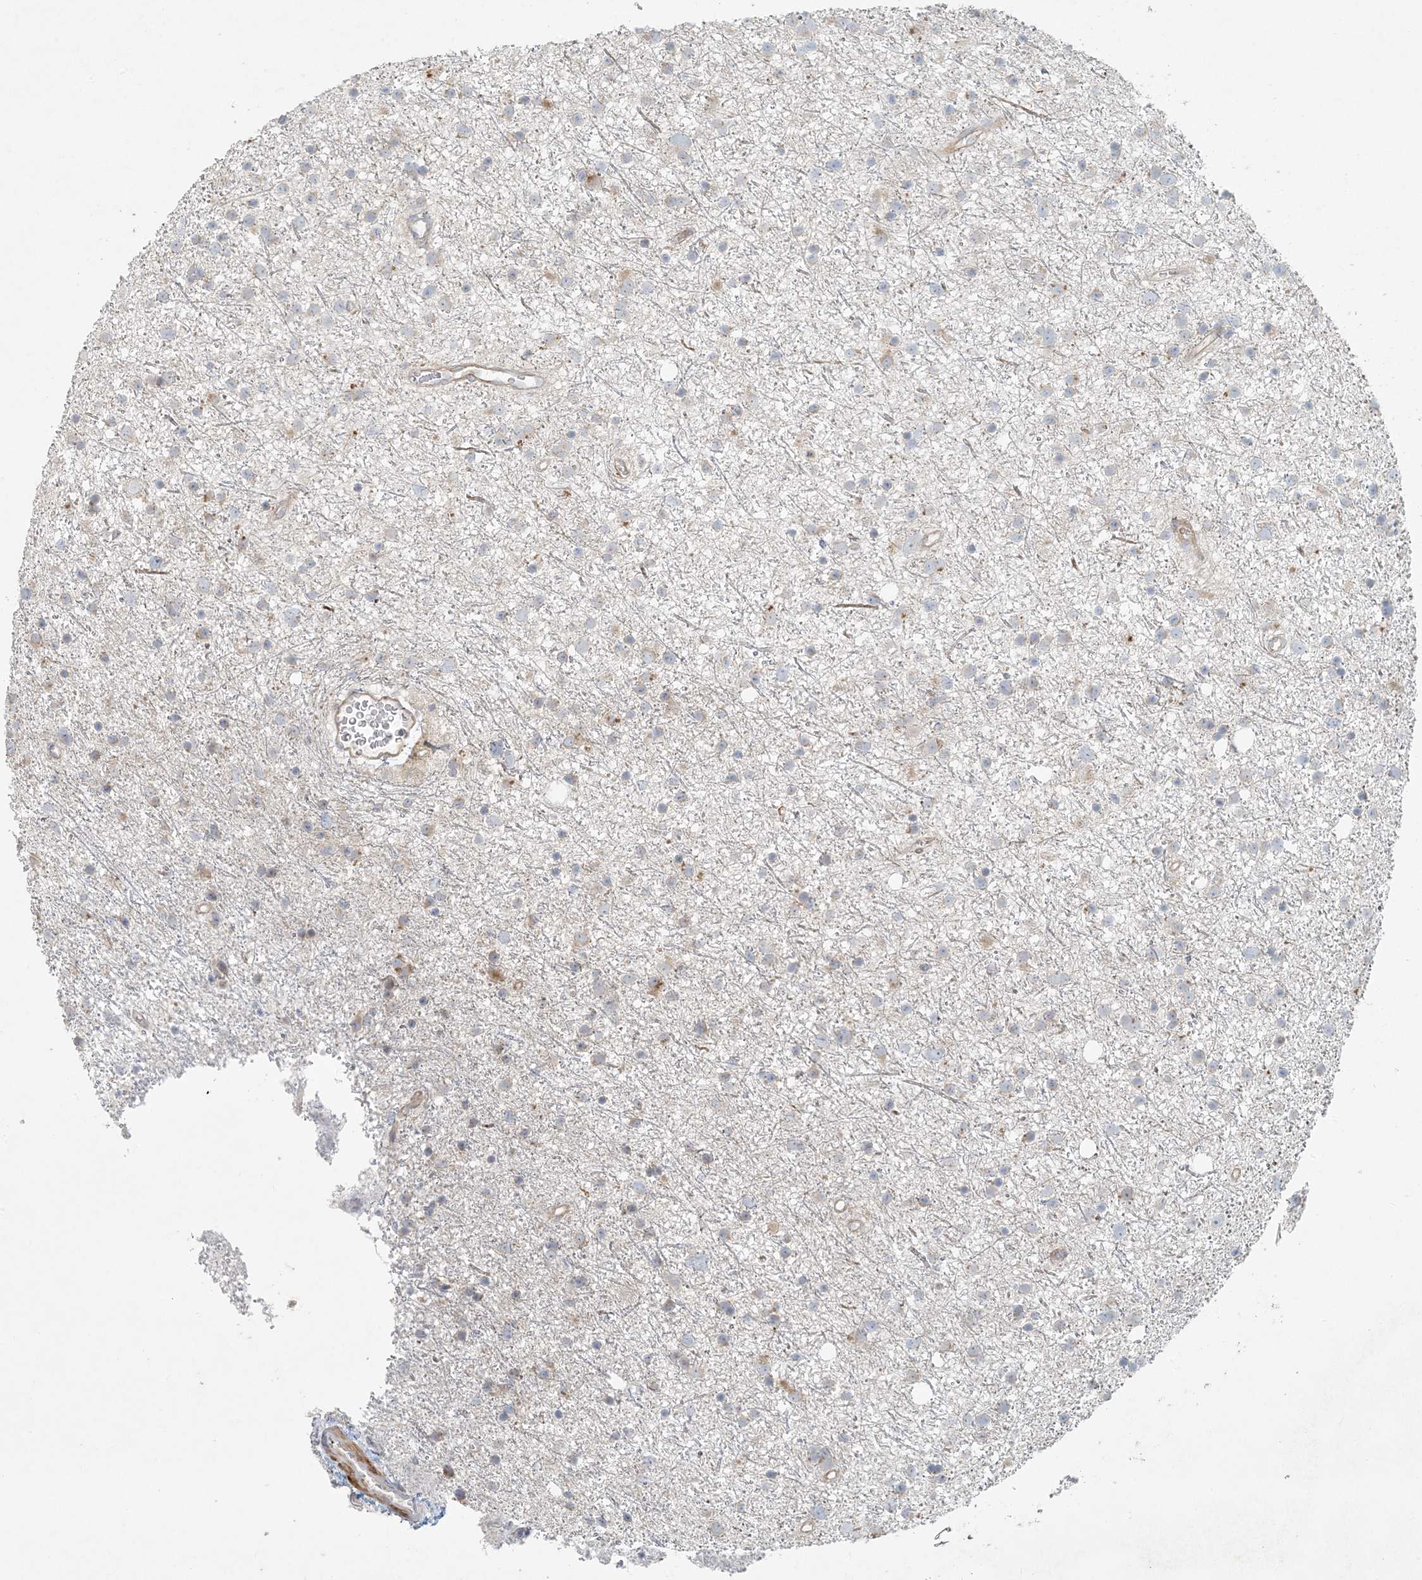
{"staining": {"intensity": "negative", "quantity": "none", "location": "none"}, "tissue": "glioma", "cell_type": "Tumor cells", "image_type": "cancer", "snomed": [{"axis": "morphology", "description": "Glioma, malignant, Low grade"}, {"axis": "topography", "description": "Cerebral cortex"}], "caption": "The micrograph displays no staining of tumor cells in low-grade glioma (malignant).", "gene": "BCORL1", "patient": {"sex": "female", "age": 39}}